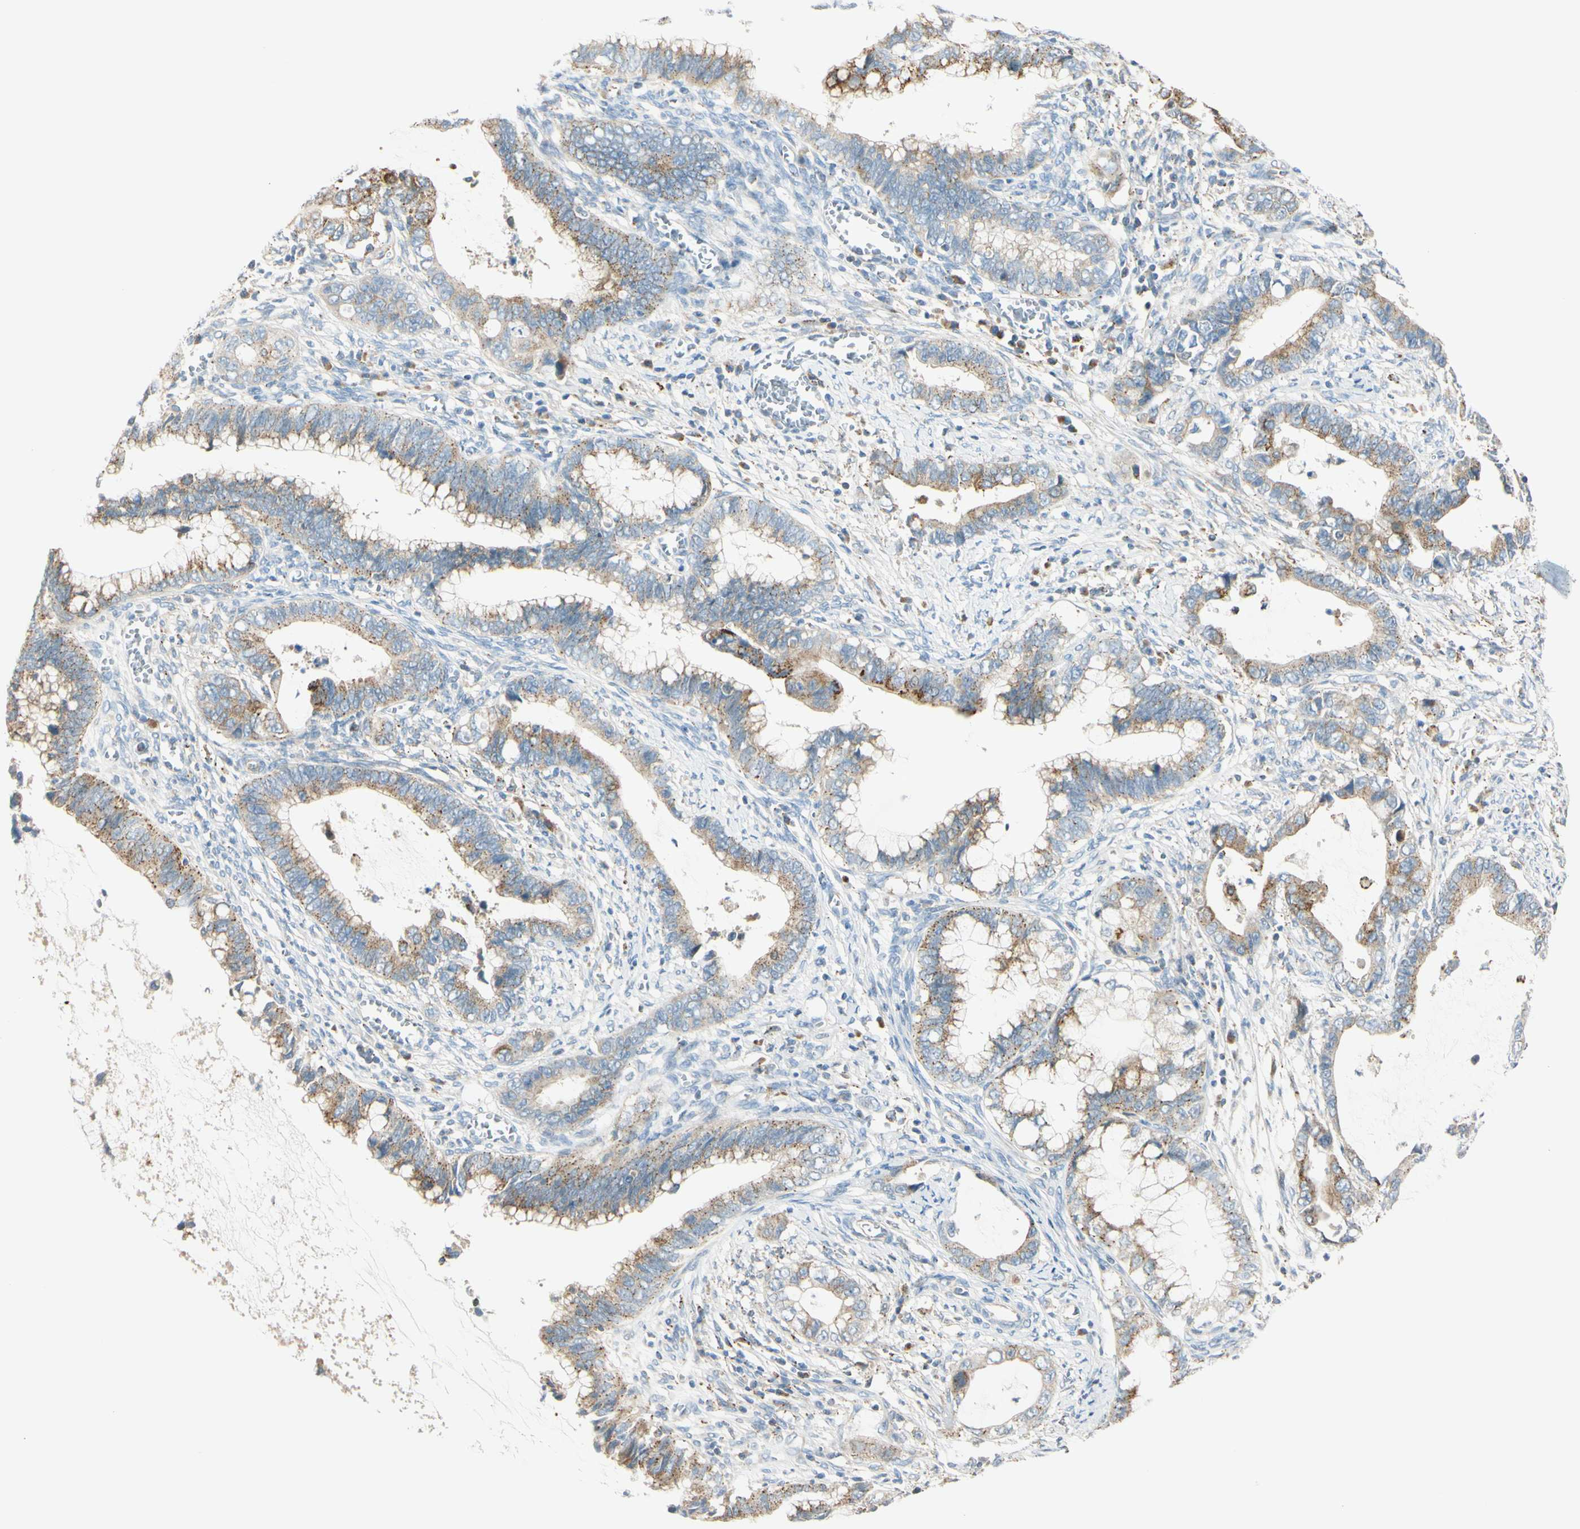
{"staining": {"intensity": "moderate", "quantity": "25%-75%", "location": "cytoplasmic/membranous"}, "tissue": "cervical cancer", "cell_type": "Tumor cells", "image_type": "cancer", "snomed": [{"axis": "morphology", "description": "Adenocarcinoma, NOS"}, {"axis": "topography", "description": "Cervix"}], "caption": "Brown immunohistochemical staining in human cervical cancer reveals moderate cytoplasmic/membranous positivity in about 25%-75% of tumor cells. (DAB IHC with brightfield microscopy, high magnification).", "gene": "GALNT5", "patient": {"sex": "female", "age": 44}}